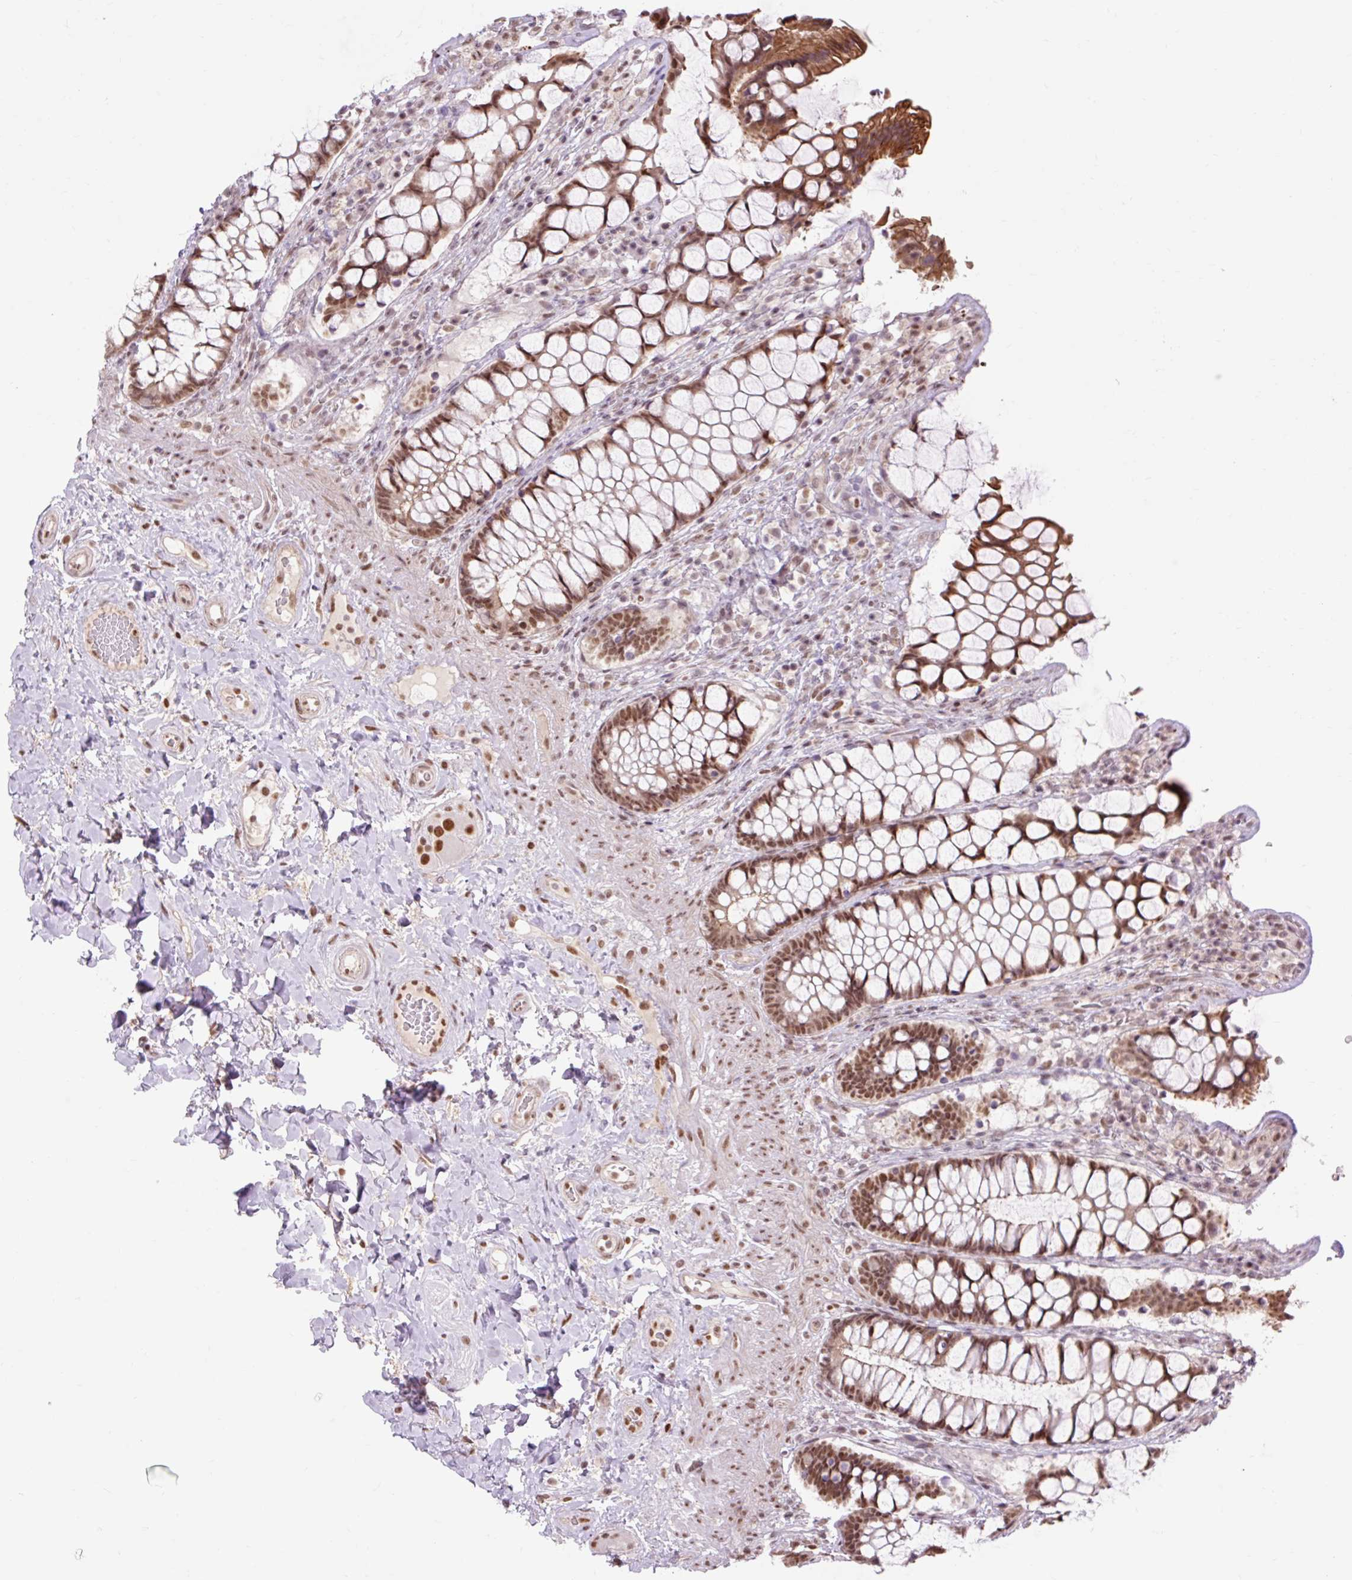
{"staining": {"intensity": "strong", "quantity": ">75%", "location": "cytoplasmic/membranous,nuclear"}, "tissue": "rectum", "cell_type": "Glandular cells", "image_type": "normal", "snomed": [{"axis": "morphology", "description": "Normal tissue, NOS"}, {"axis": "topography", "description": "Rectum"}], "caption": "Benign rectum shows strong cytoplasmic/membranous,nuclear expression in approximately >75% of glandular cells, visualized by immunohistochemistry.", "gene": "ENSG00000261832", "patient": {"sex": "female", "age": 58}}